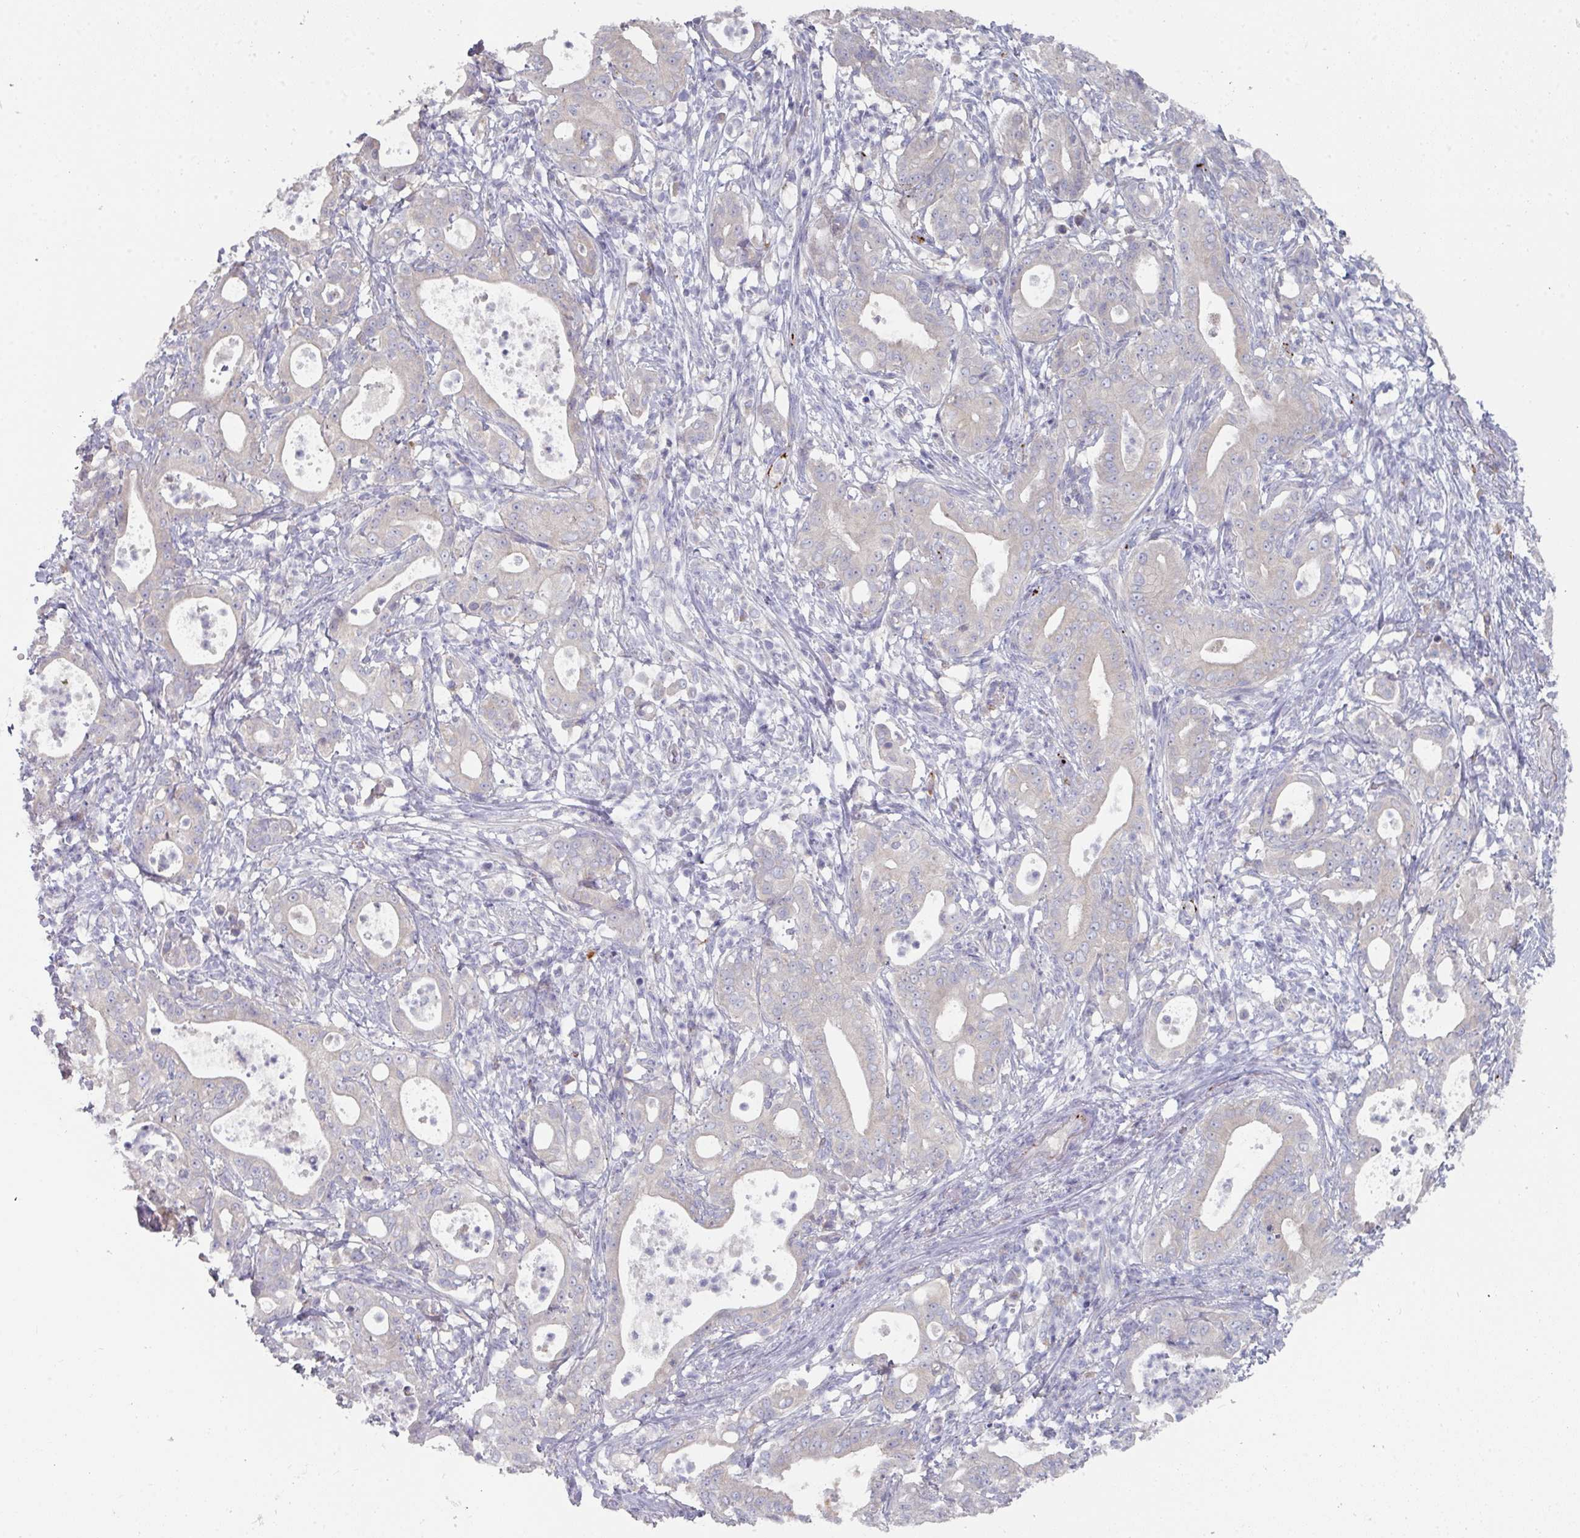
{"staining": {"intensity": "negative", "quantity": "none", "location": "none"}, "tissue": "pancreatic cancer", "cell_type": "Tumor cells", "image_type": "cancer", "snomed": [{"axis": "morphology", "description": "Adenocarcinoma, NOS"}, {"axis": "topography", "description": "Pancreas"}], "caption": "The immunohistochemistry (IHC) image has no significant staining in tumor cells of pancreatic cancer (adenocarcinoma) tissue.", "gene": "NT5C1A", "patient": {"sex": "male", "age": 71}}